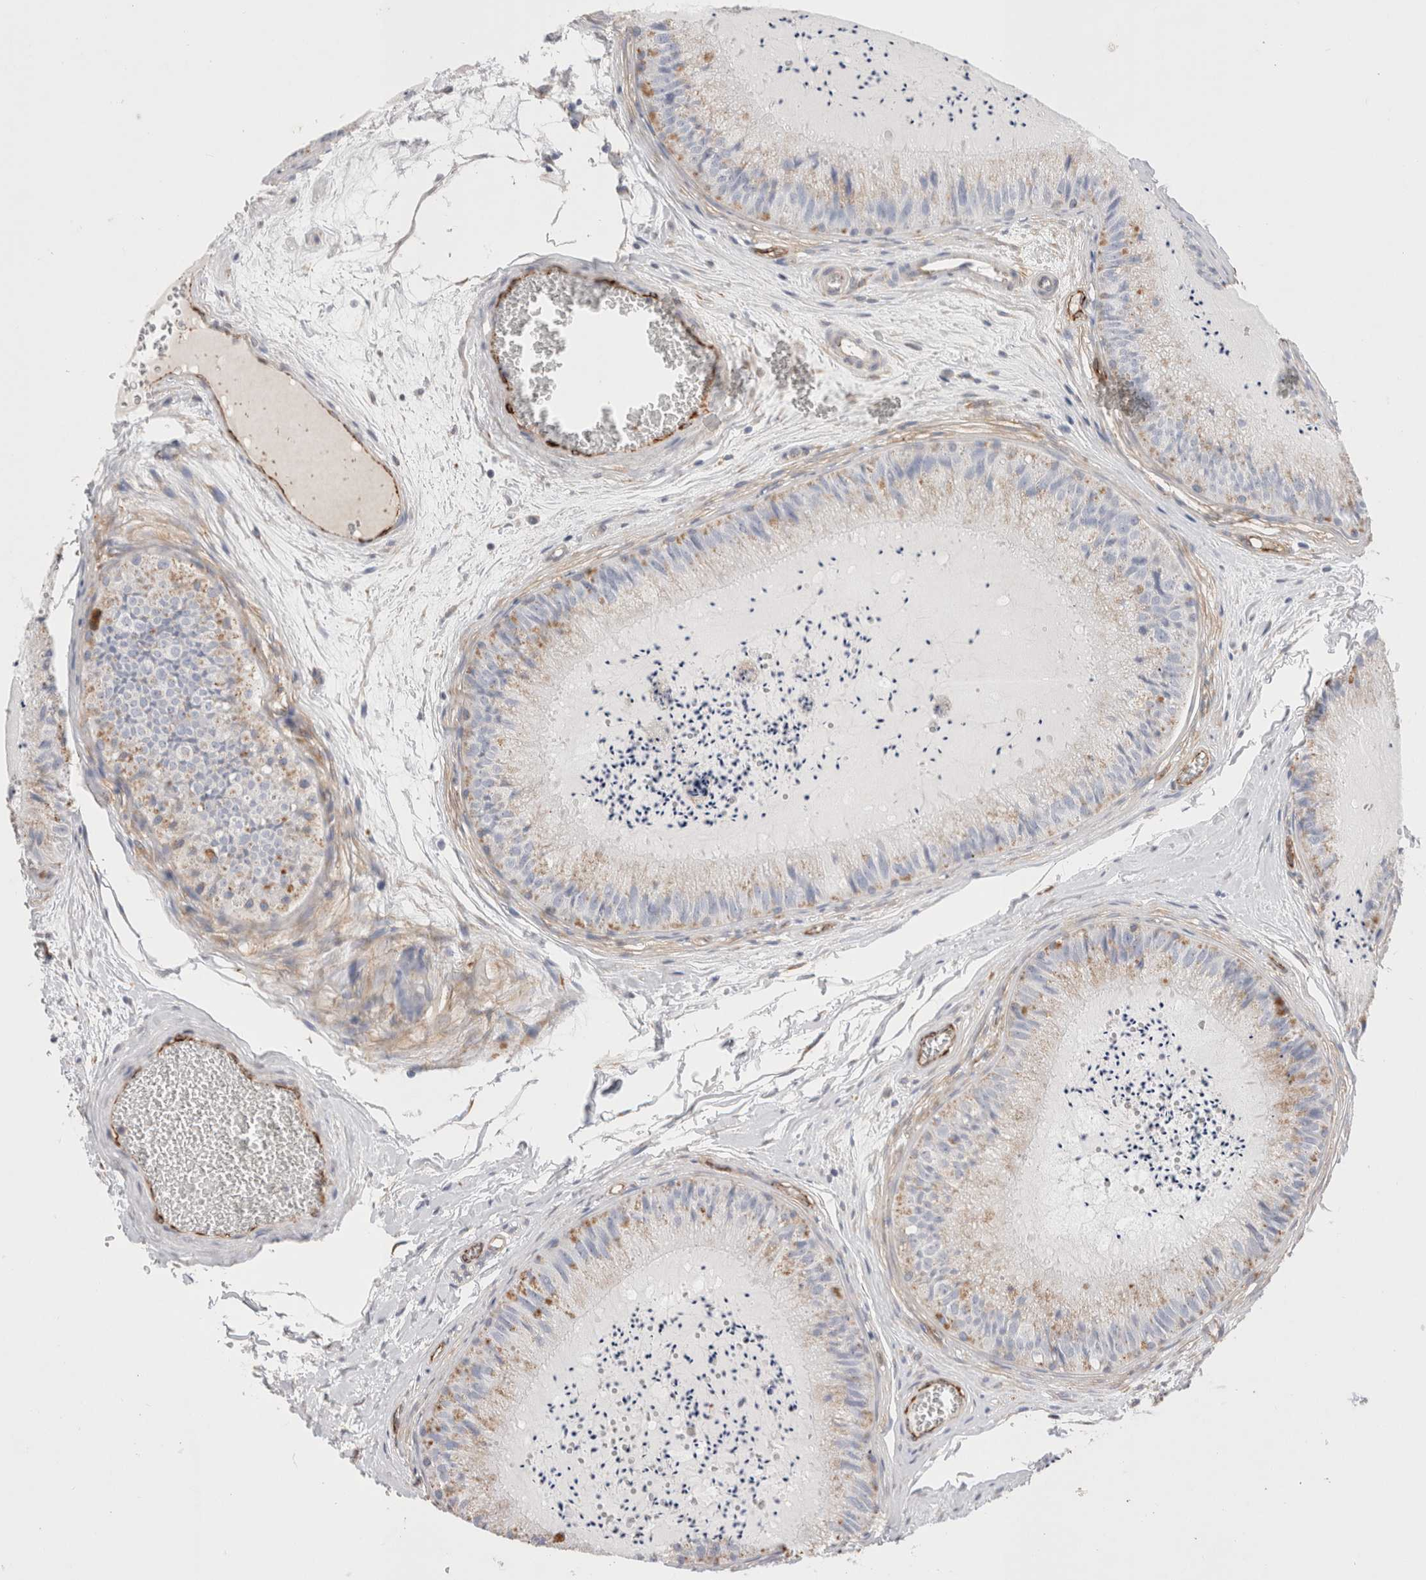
{"staining": {"intensity": "moderate", "quantity": "25%-75%", "location": "cytoplasmic/membranous"}, "tissue": "epididymis", "cell_type": "Glandular cells", "image_type": "normal", "snomed": [{"axis": "morphology", "description": "Normal tissue, NOS"}, {"axis": "topography", "description": "Epididymis"}], "caption": "A micrograph showing moderate cytoplasmic/membranous expression in approximately 25%-75% of glandular cells in unremarkable epididymis, as visualized by brown immunohistochemical staining.", "gene": "CNPY4", "patient": {"sex": "male", "age": 31}}